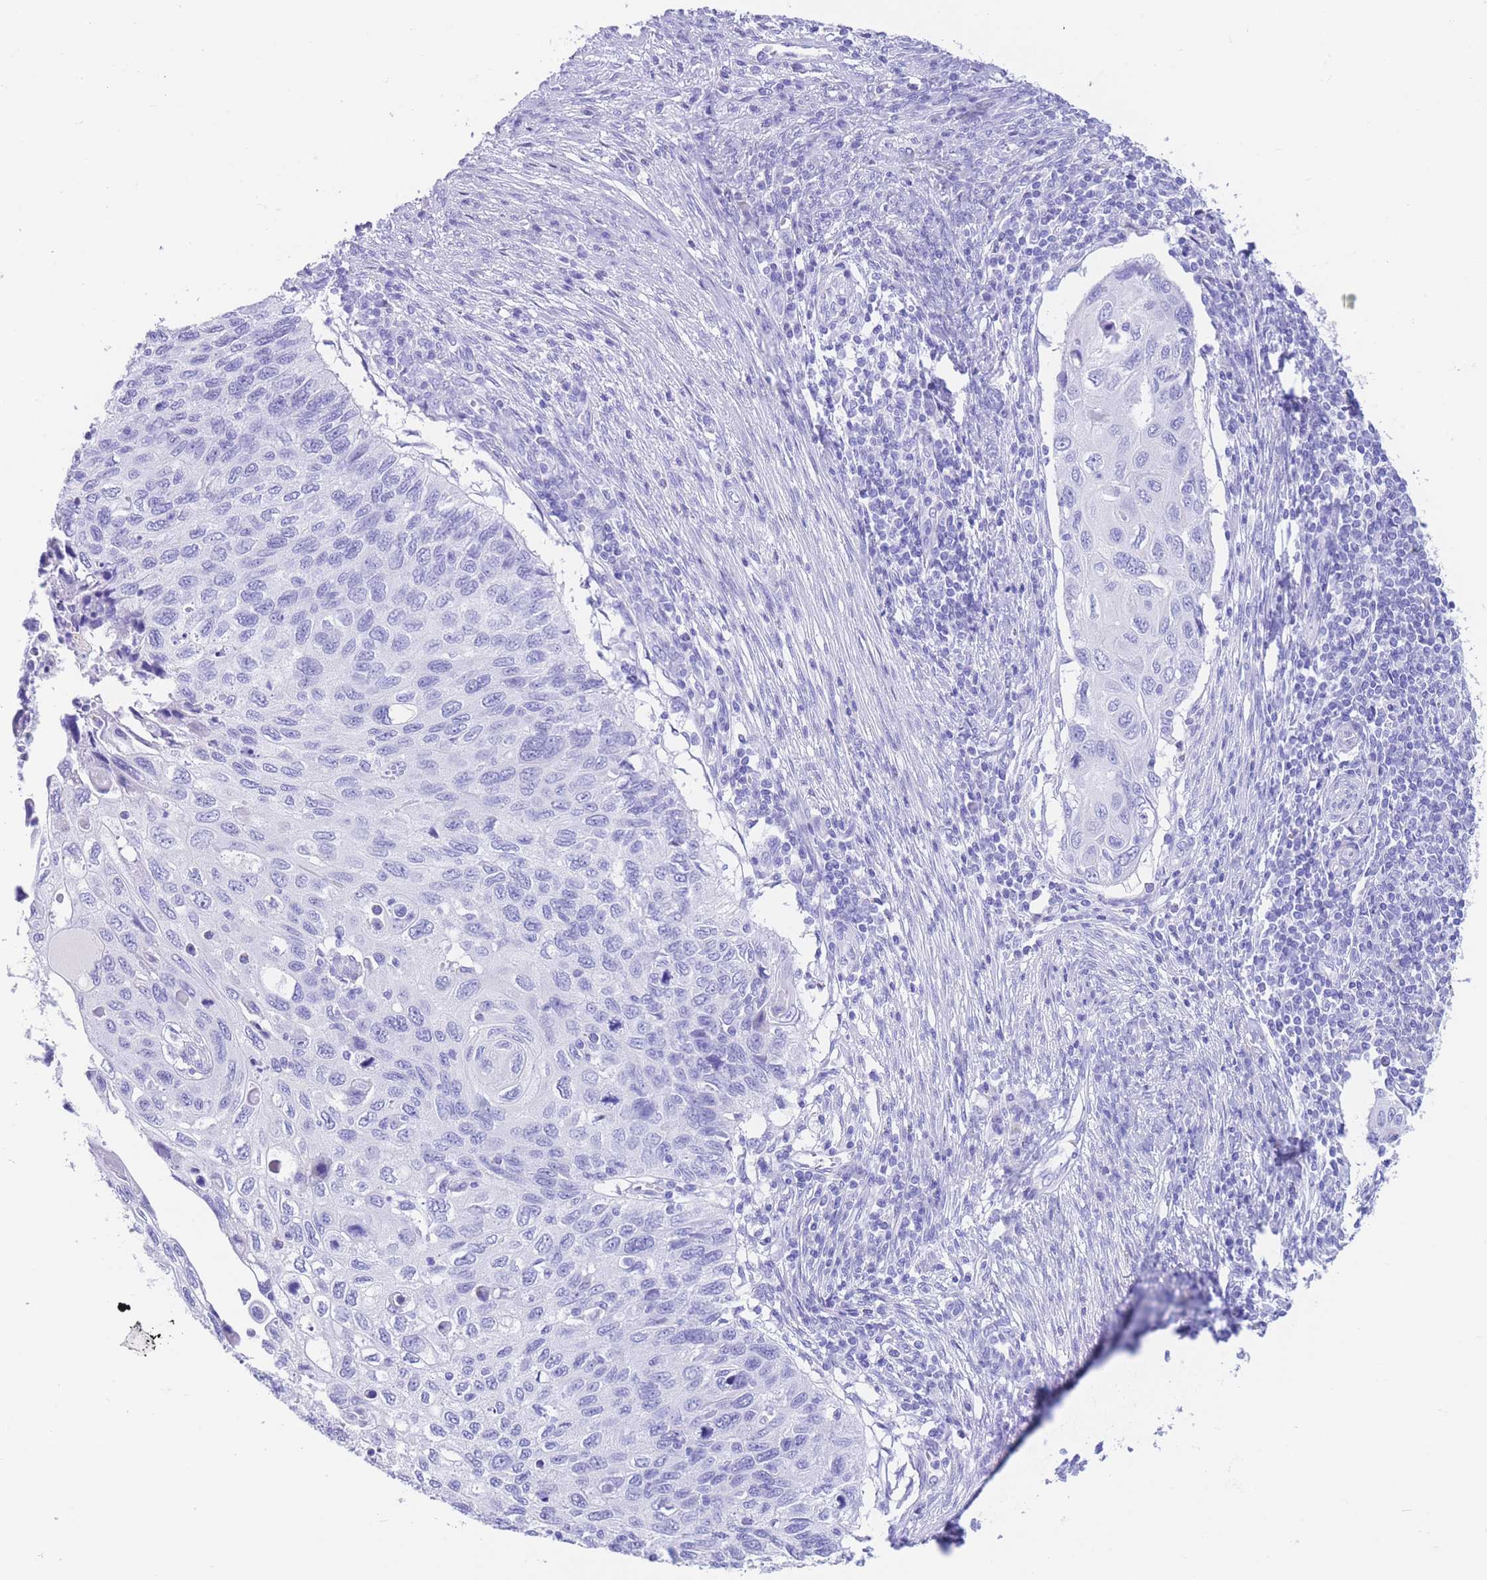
{"staining": {"intensity": "negative", "quantity": "none", "location": "none"}, "tissue": "cervical cancer", "cell_type": "Tumor cells", "image_type": "cancer", "snomed": [{"axis": "morphology", "description": "Squamous cell carcinoma, NOS"}, {"axis": "topography", "description": "Cervix"}], "caption": "Cervical squamous cell carcinoma stained for a protein using IHC demonstrates no staining tumor cells.", "gene": "SLCO1B3", "patient": {"sex": "female", "age": 70}}